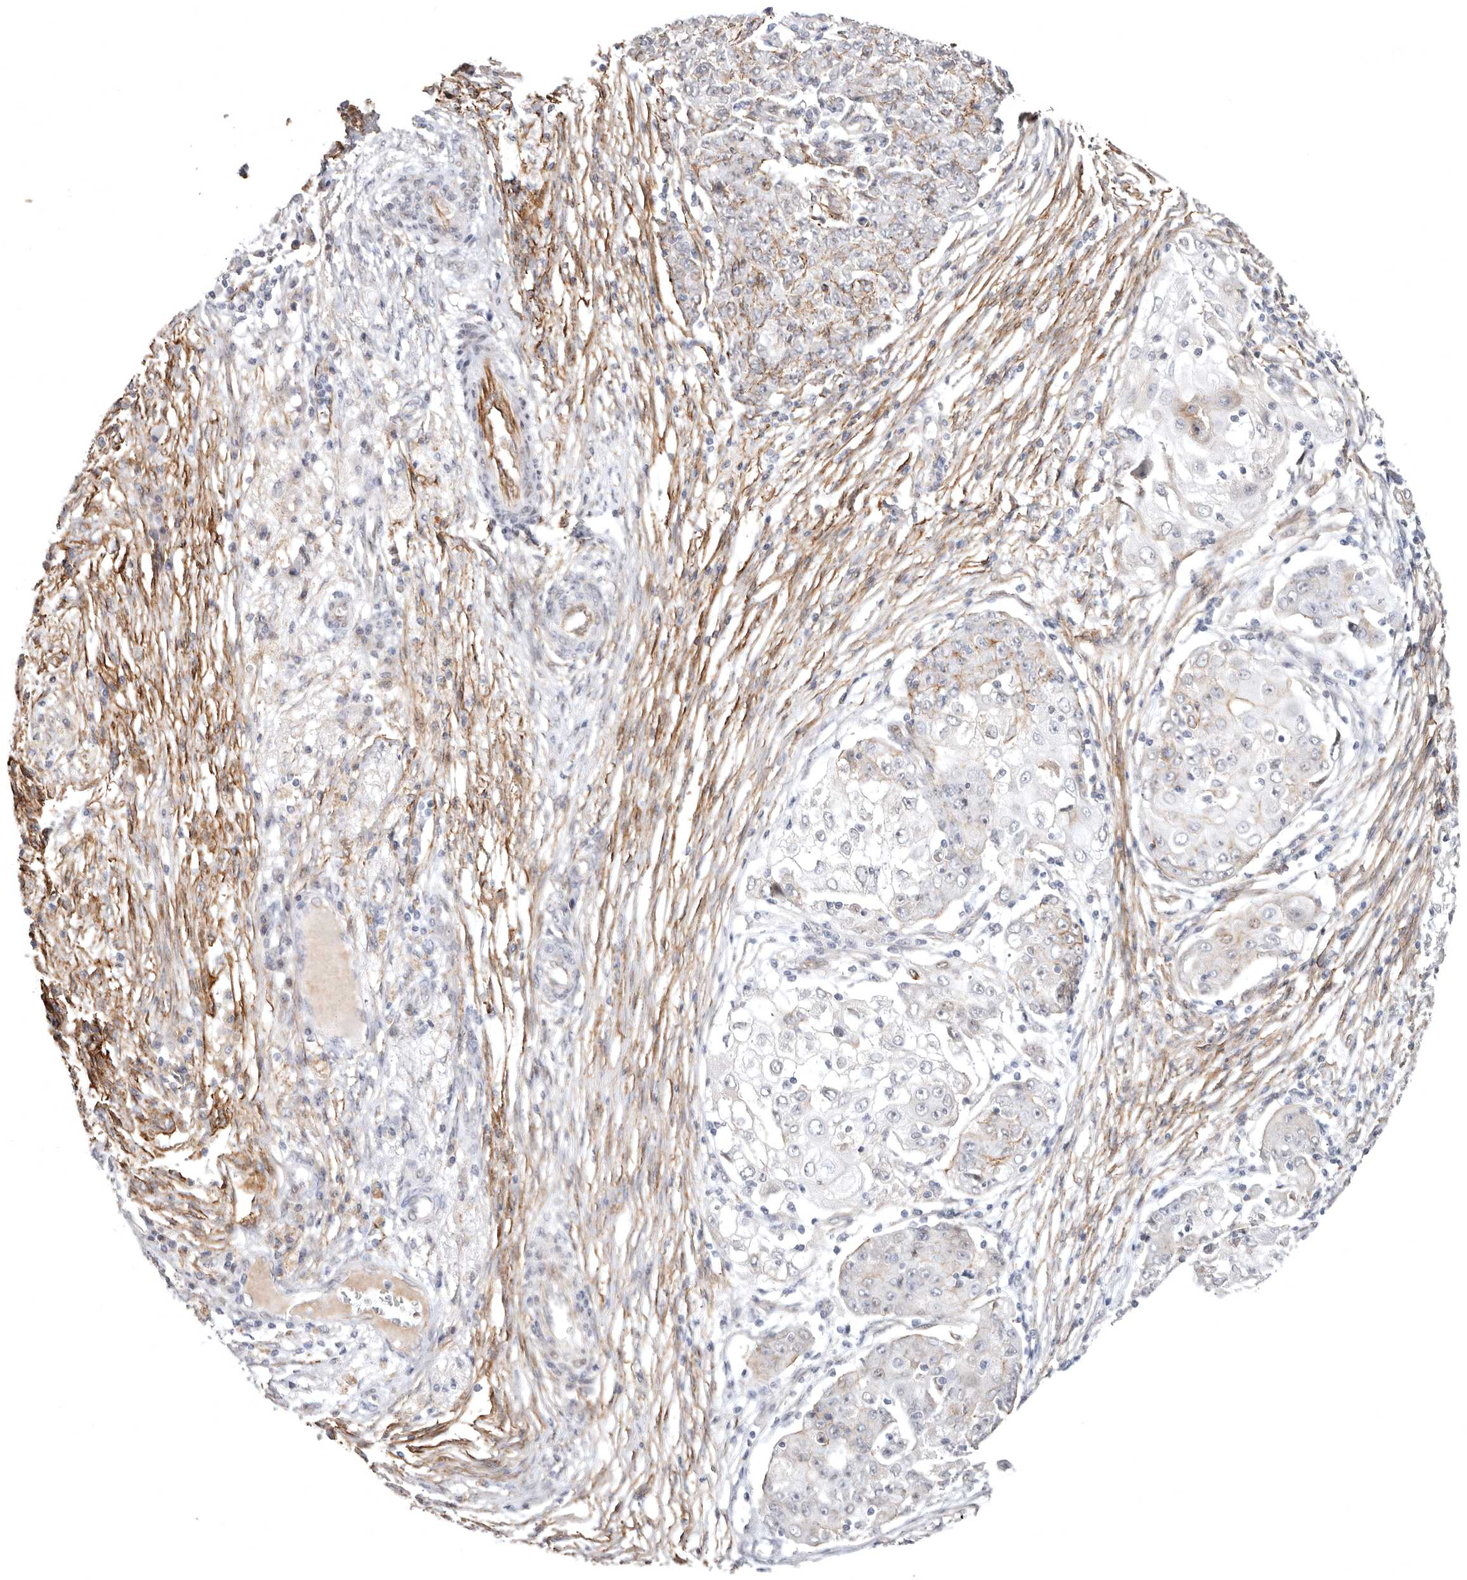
{"staining": {"intensity": "negative", "quantity": "none", "location": "none"}, "tissue": "ovarian cancer", "cell_type": "Tumor cells", "image_type": "cancer", "snomed": [{"axis": "morphology", "description": "Carcinoma, endometroid"}, {"axis": "topography", "description": "Ovary"}], "caption": "The immunohistochemistry image has no significant expression in tumor cells of ovarian endometroid carcinoma tissue.", "gene": "SZT2", "patient": {"sex": "female", "age": 42}}